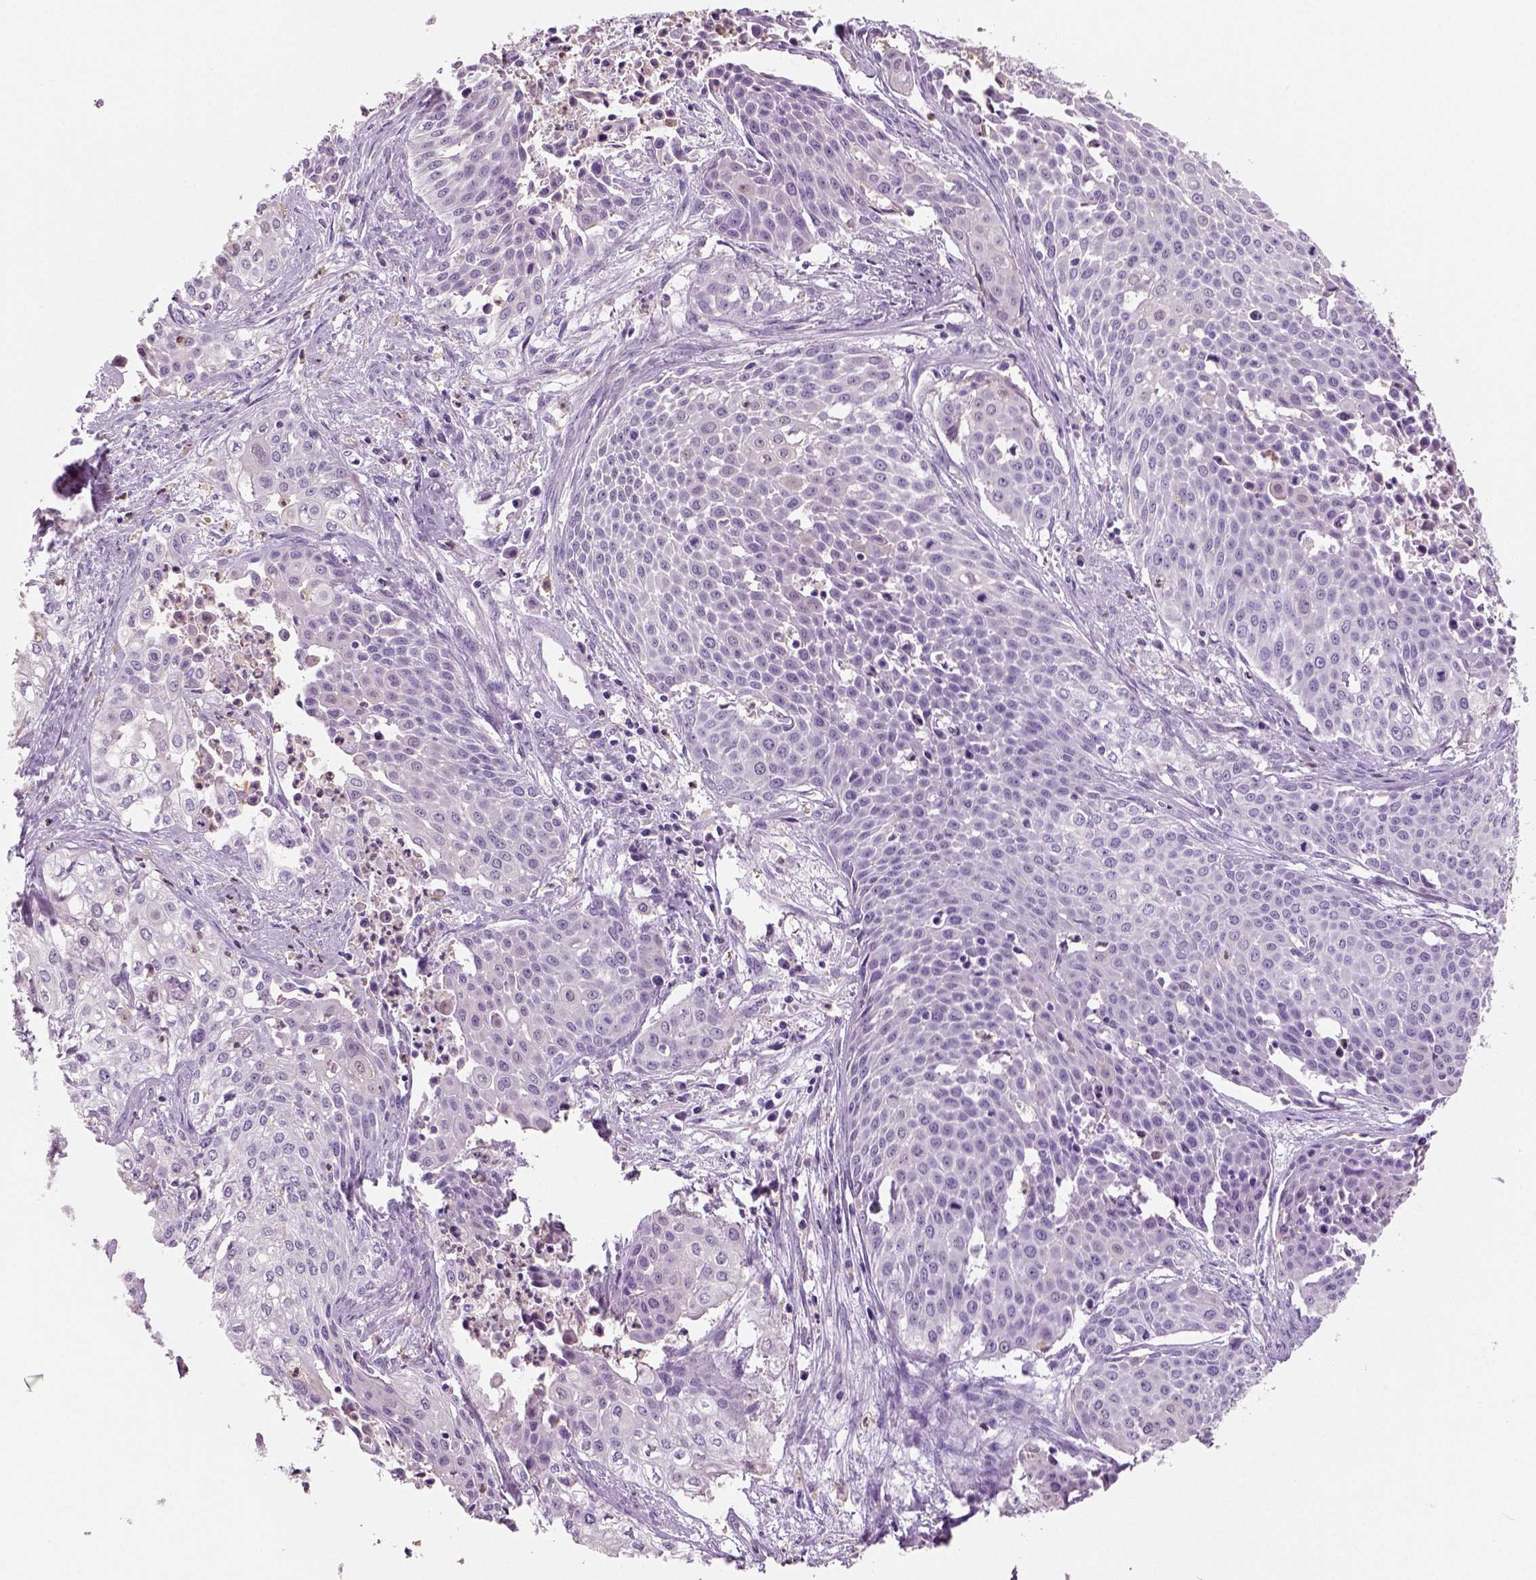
{"staining": {"intensity": "negative", "quantity": "none", "location": "none"}, "tissue": "cervical cancer", "cell_type": "Tumor cells", "image_type": "cancer", "snomed": [{"axis": "morphology", "description": "Squamous cell carcinoma, NOS"}, {"axis": "topography", "description": "Cervix"}], "caption": "The IHC image has no significant staining in tumor cells of cervical squamous cell carcinoma tissue. The staining was performed using DAB (3,3'-diaminobenzidine) to visualize the protein expression in brown, while the nuclei were stained in blue with hematoxylin (Magnification: 20x).", "gene": "NECAB2", "patient": {"sex": "female", "age": 39}}